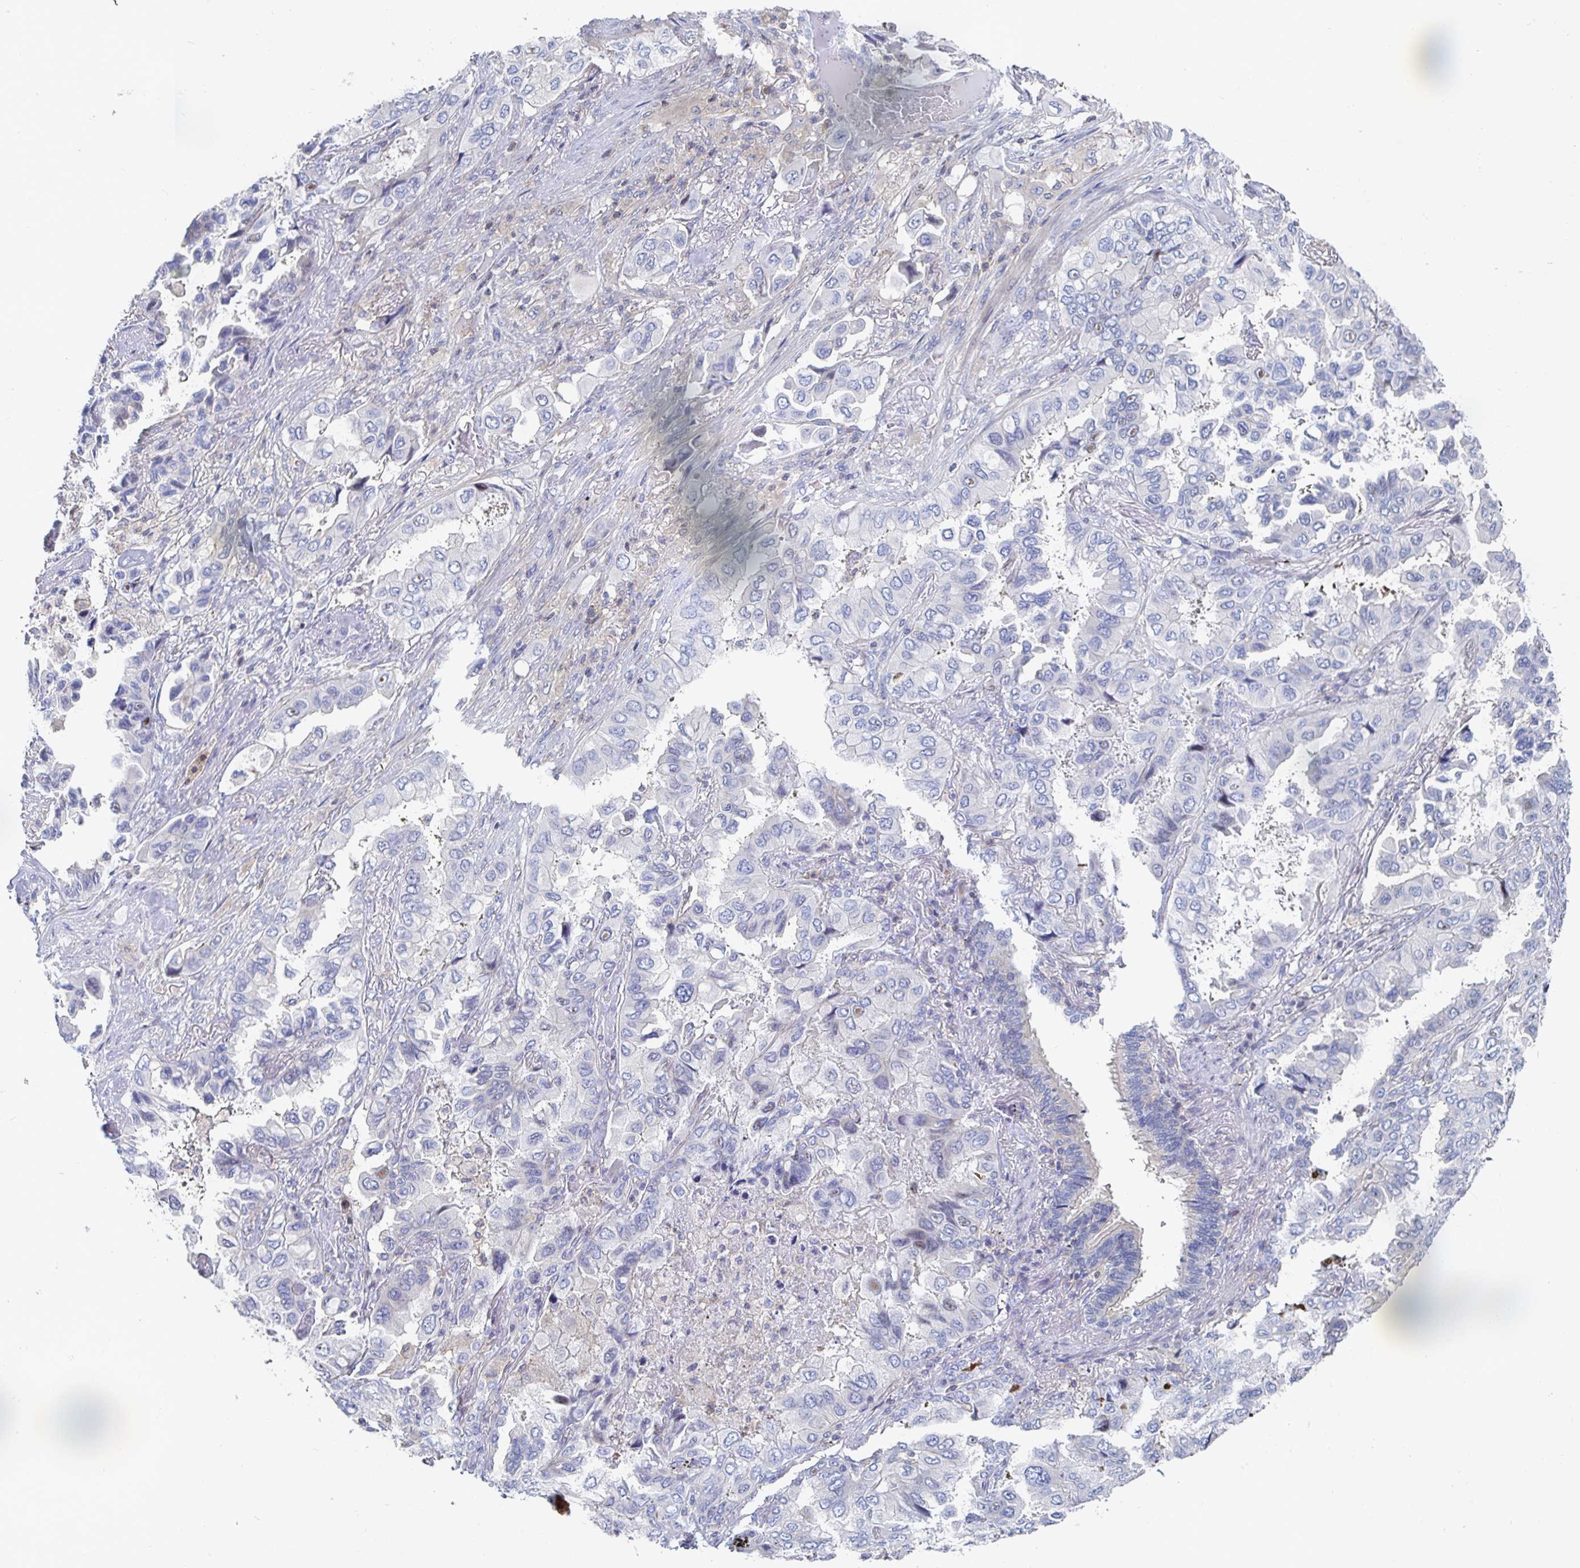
{"staining": {"intensity": "weak", "quantity": "<25%", "location": "nuclear"}, "tissue": "lung cancer", "cell_type": "Tumor cells", "image_type": "cancer", "snomed": [{"axis": "morphology", "description": "Aneuploidy"}, {"axis": "morphology", "description": "Adenocarcinoma, NOS"}, {"axis": "morphology", "description": "Adenocarcinoma, metastatic, NOS"}, {"axis": "topography", "description": "Lymph node"}, {"axis": "topography", "description": "Lung"}], "caption": "A high-resolution photomicrograph shows IHC staining of lung metastatic adenocarcinoma, which demonstrates no significant positivity in tumor cells. (DAB (3,3'-diaminobenzidine) IHC with hematoxylin counter stain).", "gene": "PIK3CD", "patient": {"sex": "female", "age": 48}}